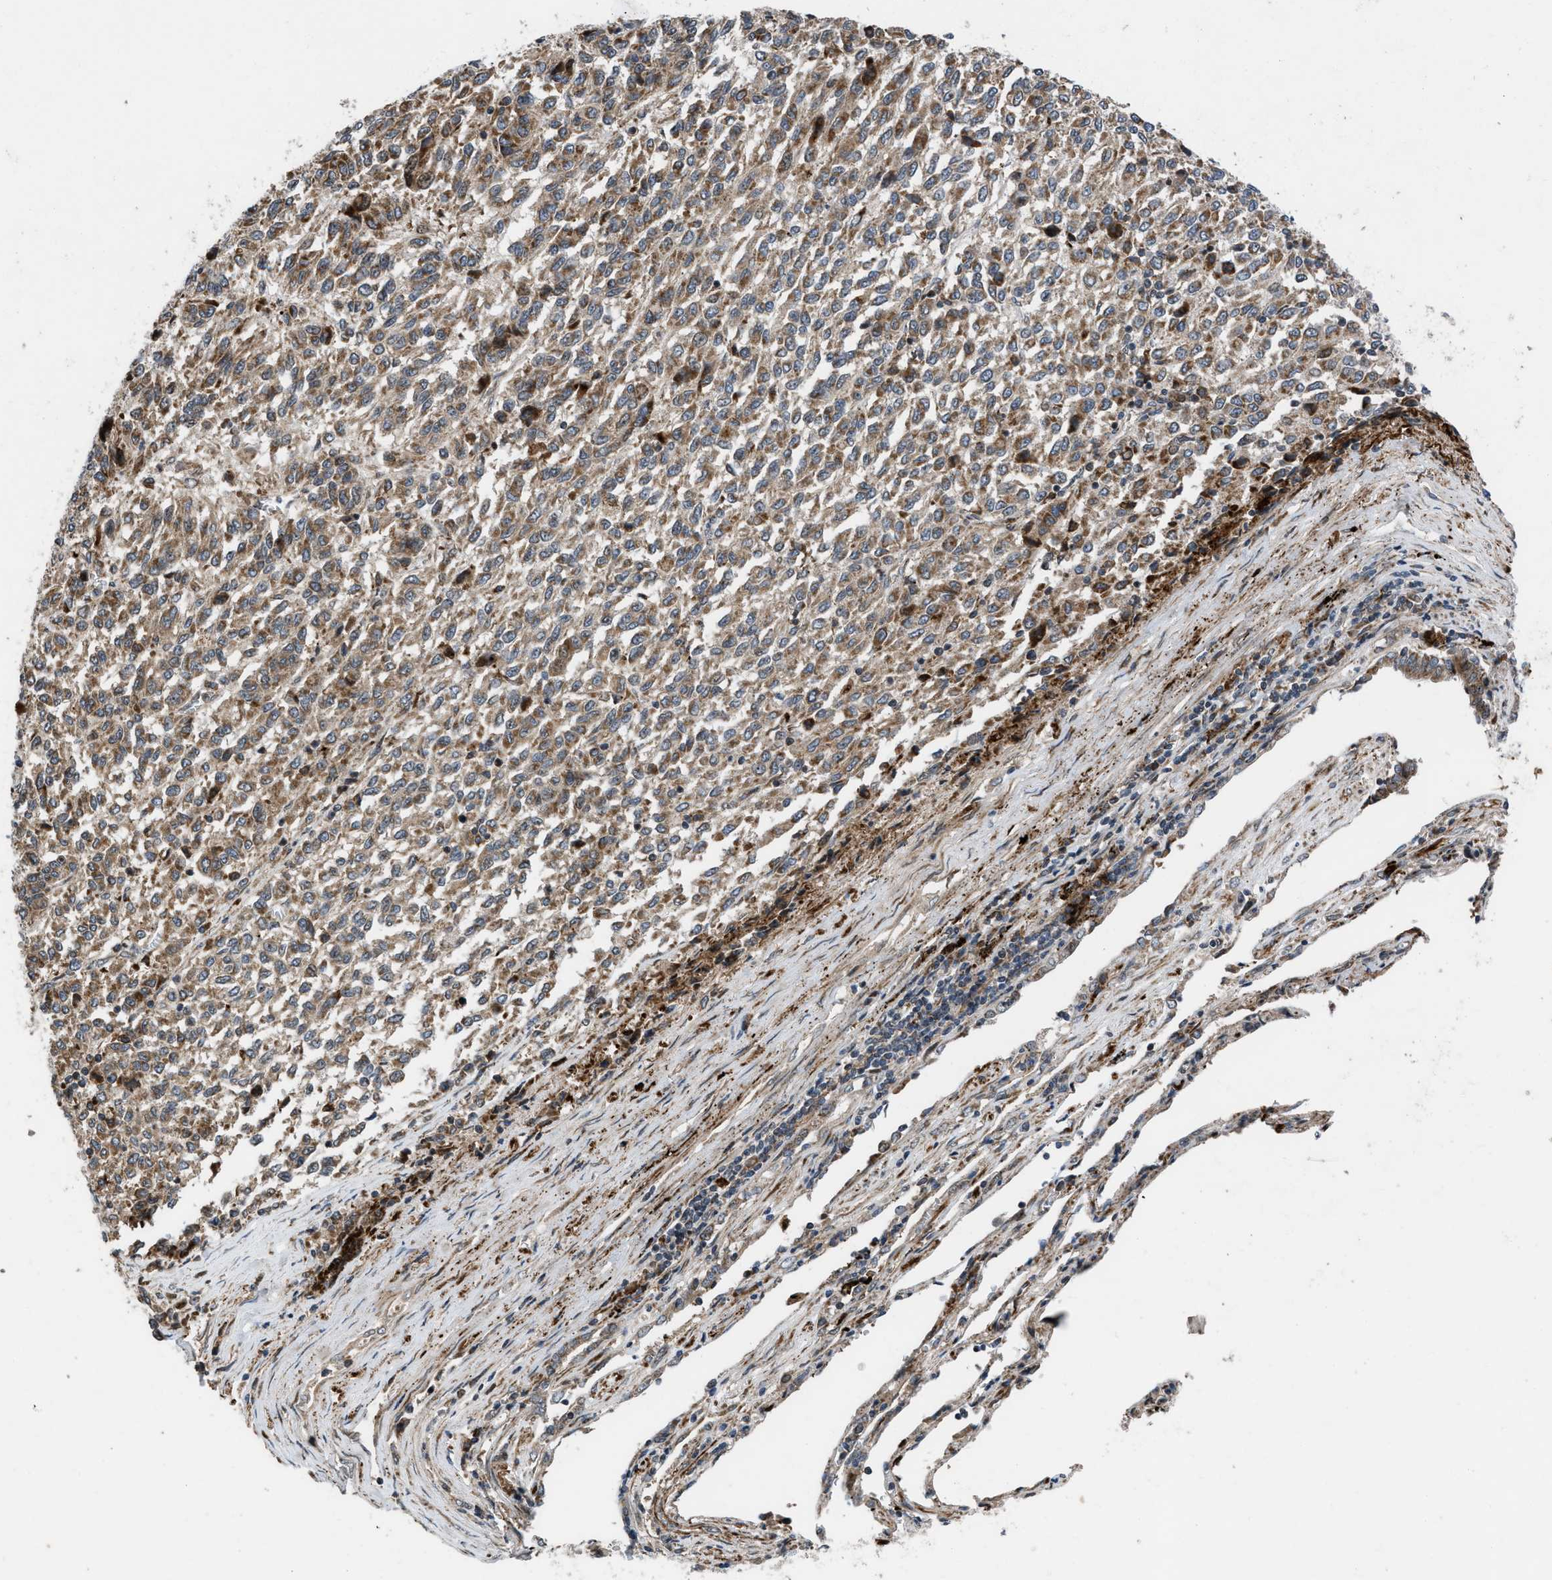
{"staining": {"intensity": "moderate", "quantity": ">75%", "location": "cytoplasmic/membranous"}, "tissue": "melanoma", "cell_type": "Tumor cells", "image_type": "cancer", "snomed": [{"axis": "morphology", "description": "Malignant melanoma, Metastatic site"}, {"axis": "topography", "description": "Lung"}], "caption": "The micrograph displays a brown stain indicating the presence of a protein in the cytoplasmic/membranous of tumor cells in melanoma. Using DAB (3,3'-diaminobenzidine) (brown) and hematoxylin (blue) stains, captured at high magnification using brightfield microscopy.", "gene": "AP3M2", "patient": {"sex": "male", "age": 64}}